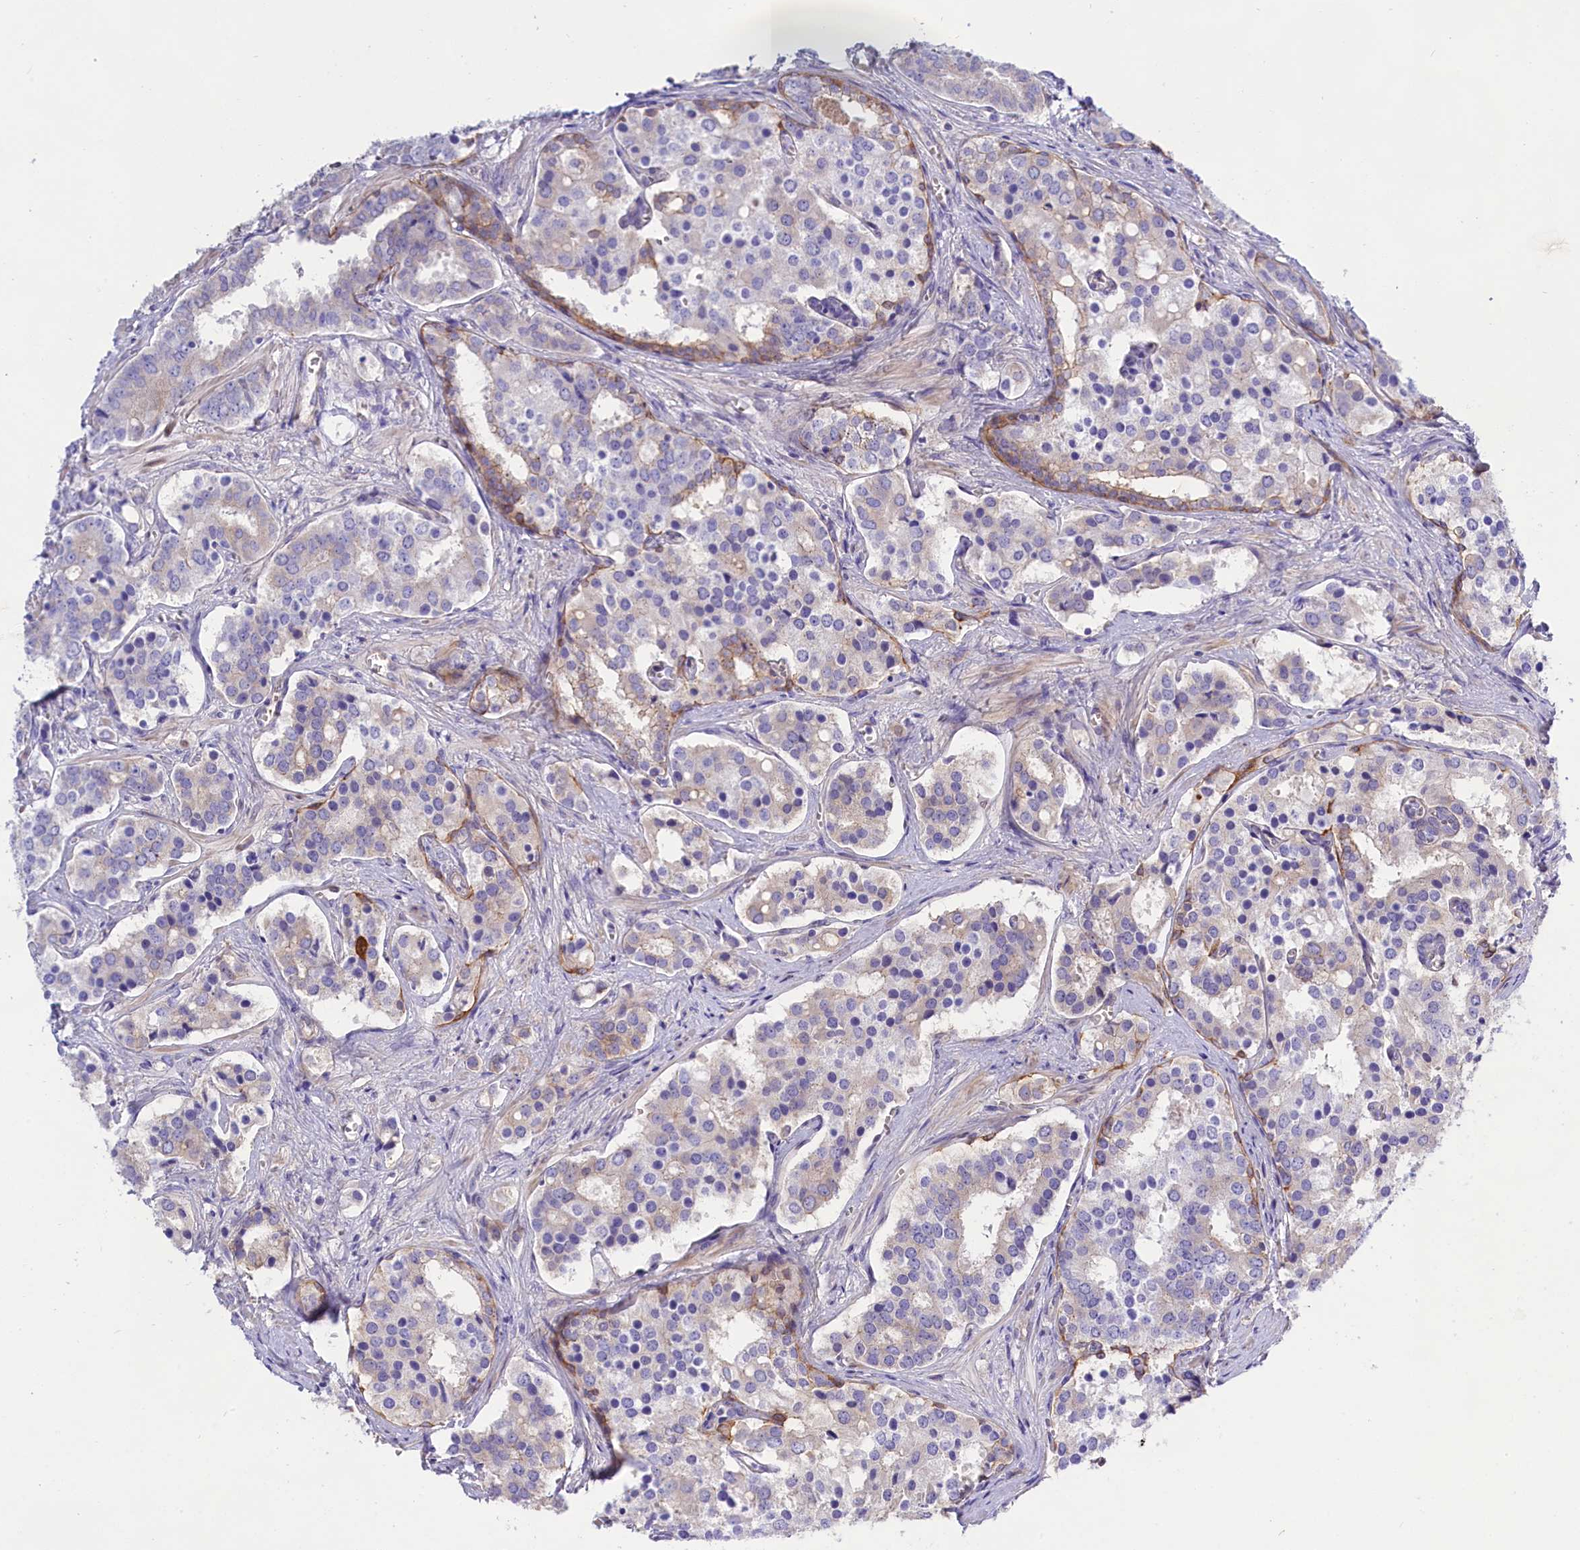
{"staining": {"intensity": "weak", "quantity": "<25%", "location": "cytoplasmic/membranous"}, "tissue": "prostate cancer", "cell_type": "Tumor cells", "image_type": "cancer", "snomed": [{"axis": "morphology", "description": "Adenocarcinoma, High grade"}, {"axis": "topography", "description": "Prostate"}], "caption": "Immunohistochemical staining of adenocarcinoma (high-grade) (prostate) exhibits no significant expression in tumor cells.", "gene": "PPP1R13L", "patient": {"sex": "male", "age": 67}}